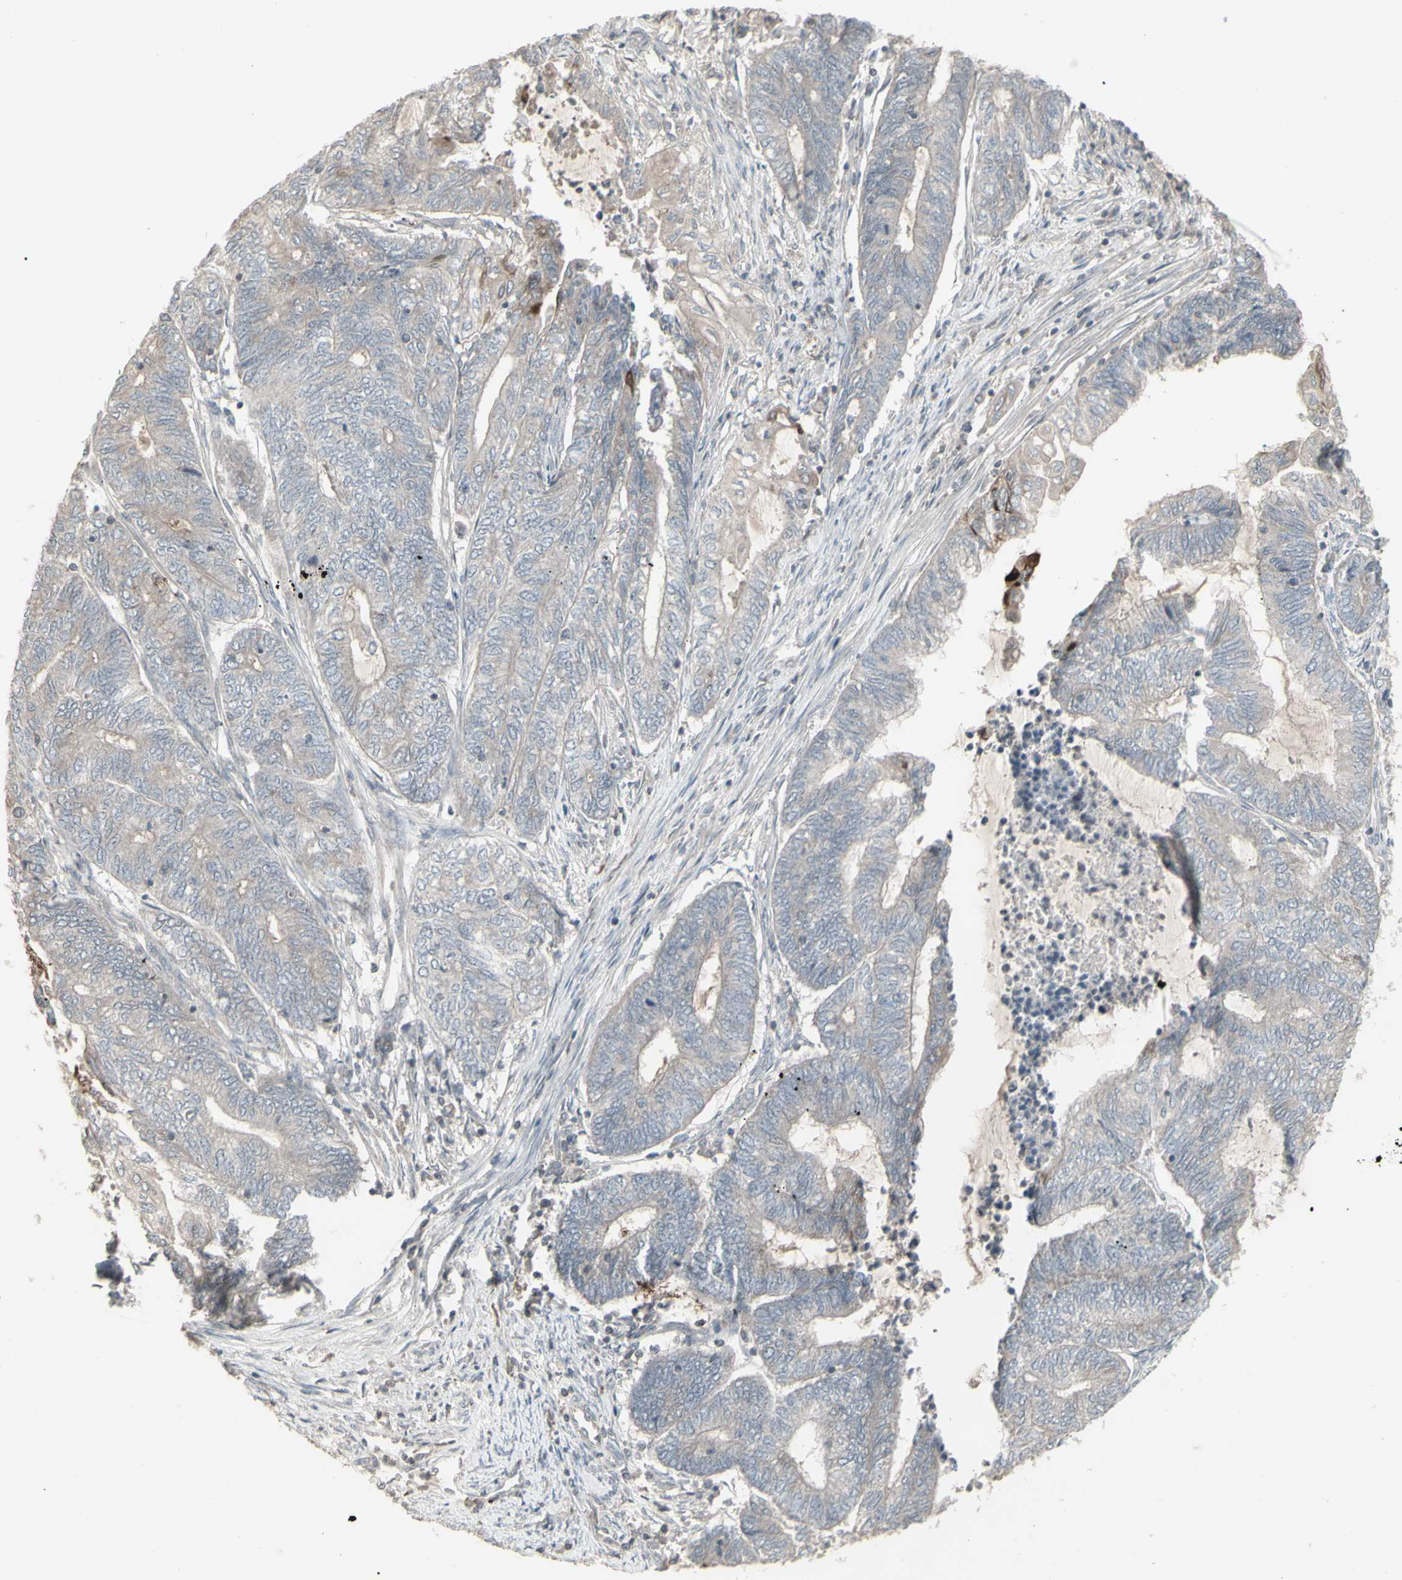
{"staining": {"intensity": "moderate", "quantity": "<25%", "location": "cytoplasmic/membranous"}, "tissue": "endometrial cancer", "cell_type": "Tumor cells", "image_type": "cancer", "snomed": [{"axis": "morphology", "description": "Adenocarcinoma, NOS"}, {"axis": "topography", "description": "Uterus"}, {"axis": "topography", "description": "Endometrium"}], "caption": "Endometrial adenocarcinoma stained with DAB (3,3'-diaminobenzidine) IHC reveals low levels of moderate cytoplasmic/membranous positivity in approximately <25% of tumor cells.", "gene": "CSK", "patient": {"sex": "female", "age": 70}}